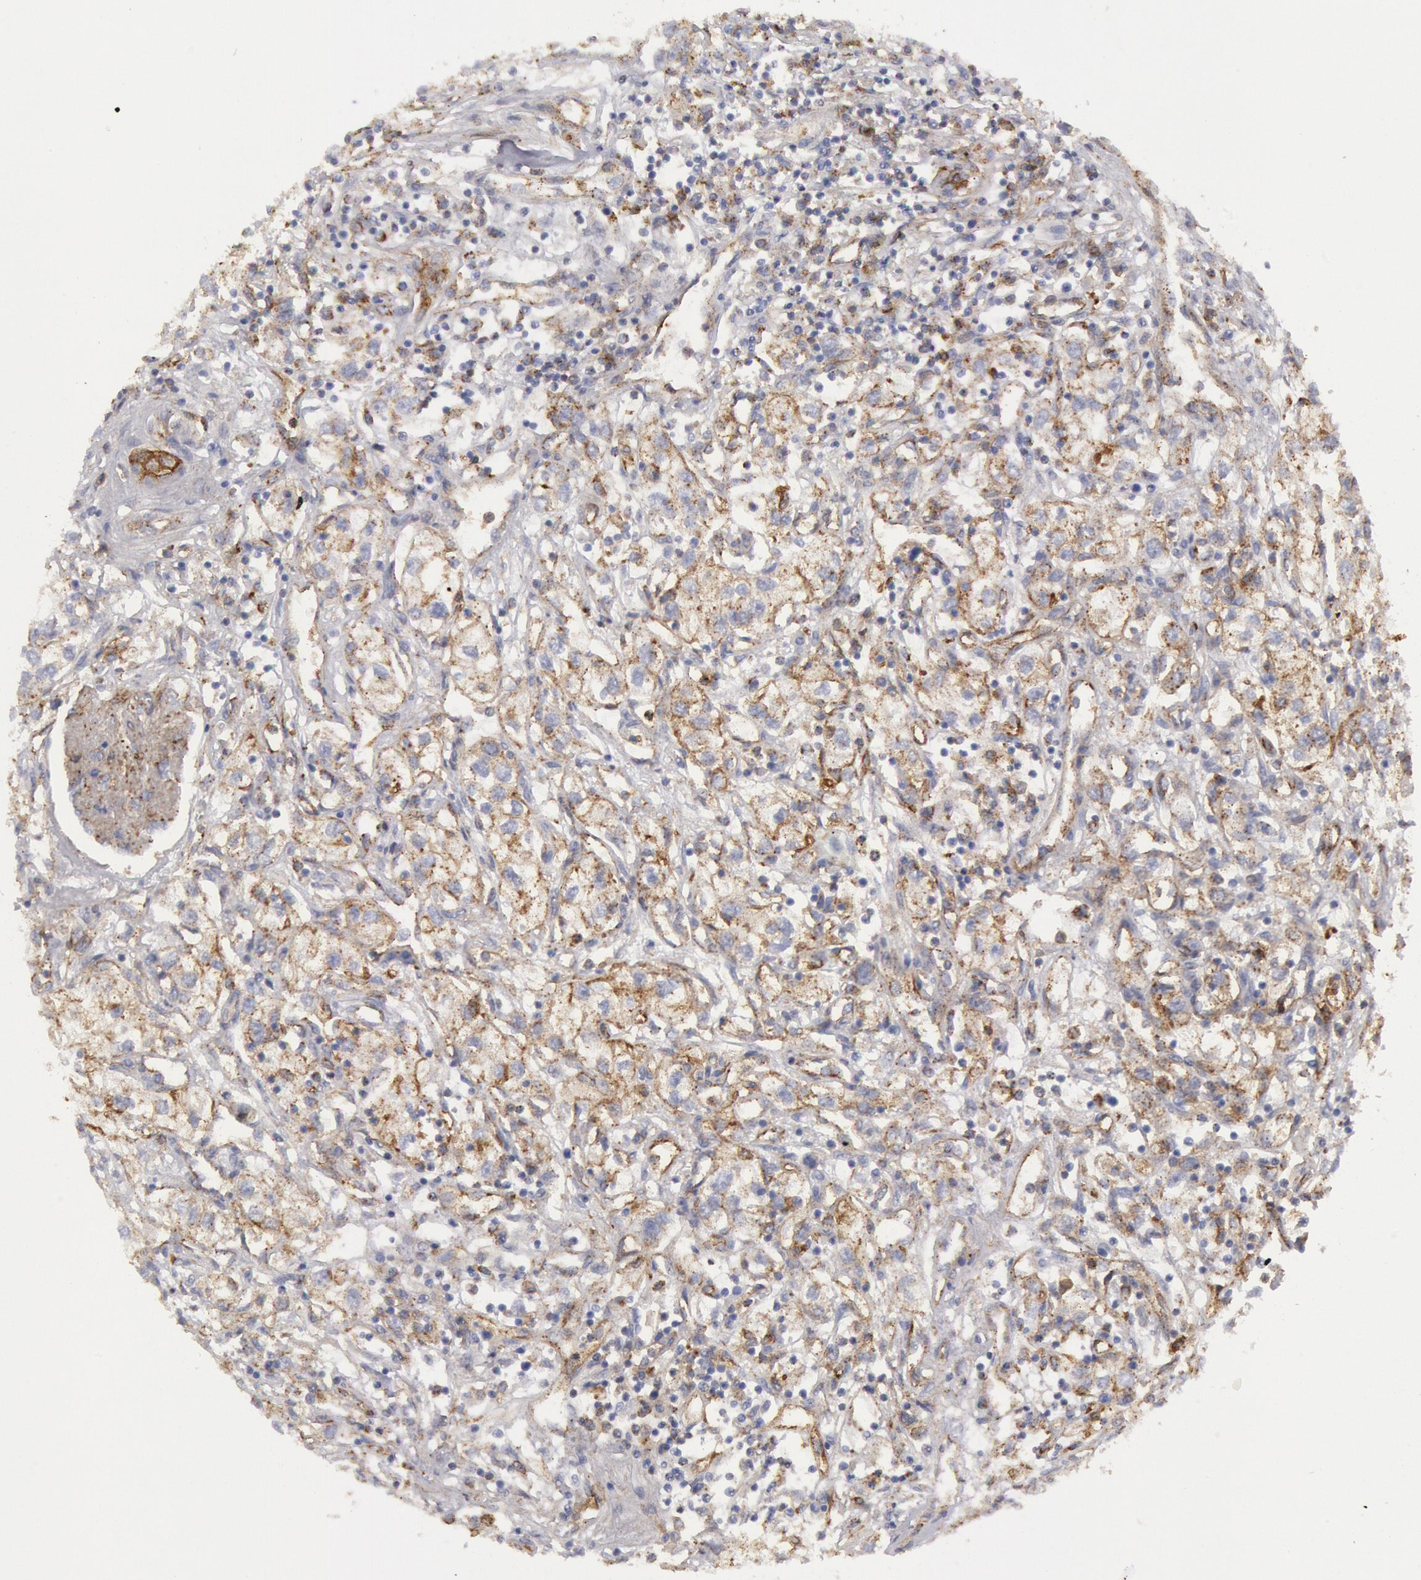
{"staining": {"intensity": "weak", "quantity": "<25%", "location": "cytoplasmic/membranous"}, "tissue": "renal cancer", "cell_type": "Tumor cells", "image_type": "cancer", "snomed": [{"axis": "morphology", "description": "Adenocarcinoma, NOS"}, {"axis": "topography", "description": "Kidney"}], "caption": "Immunohistochemical staining of adenocarcinoma (renal) displays no significant expression in tumor cells.", "gene": "FLOT1", "patient": {"sex": "male", "age": 57}}